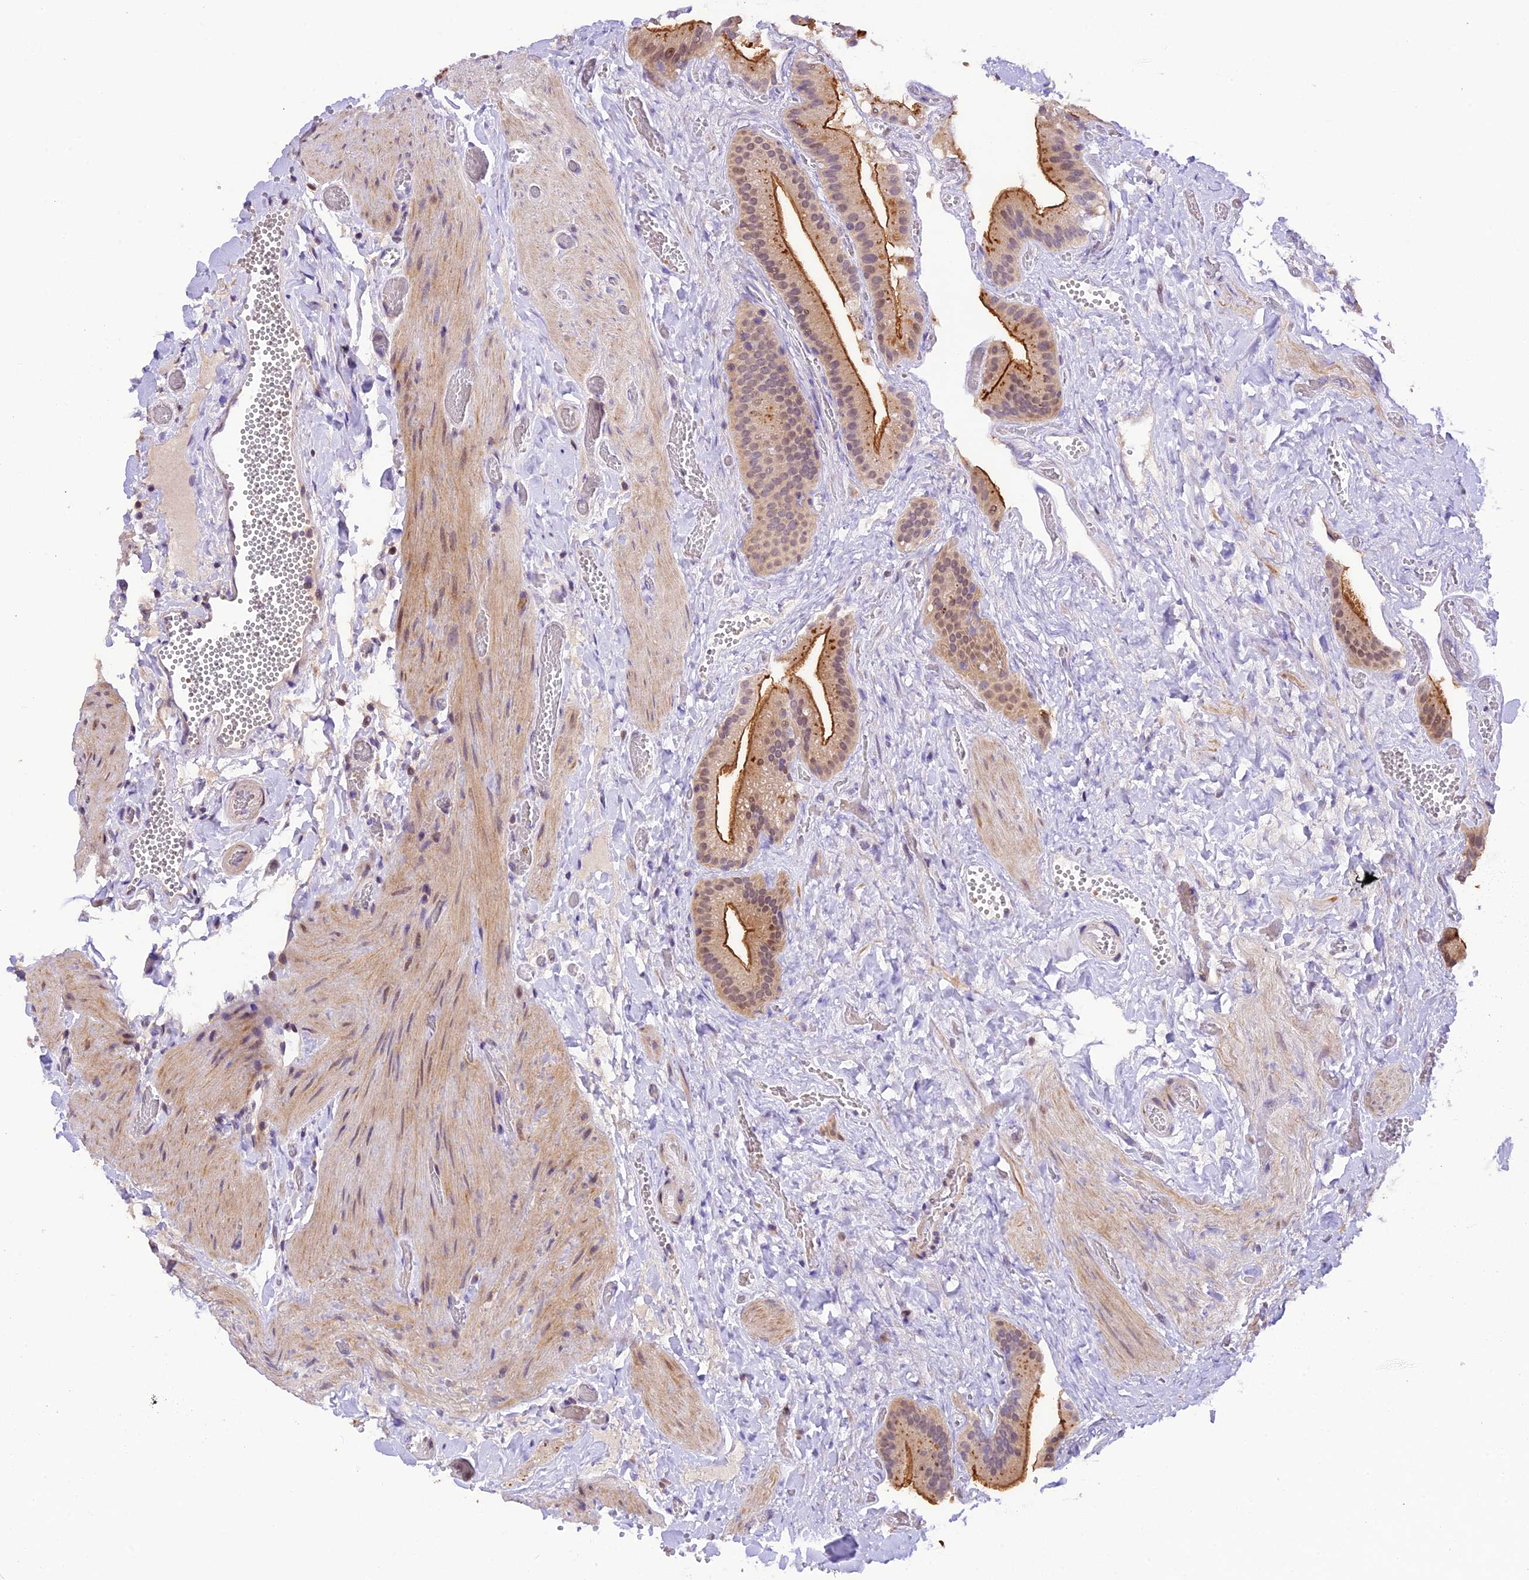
{"staining": {"intensity": "strong", "quantity": "25%-75%", "location": "cytoplasmic/membranous"}, "tissue": "gallbladder", "cell_type": "Glandular cells", "image_type": "normal", "snomed": [{"axis": "morphology", "description": "Normal tissue, NOS"}, {"axis": "topography", "description": "Gallbladder"}], "caption": "Glandular cells reveal high levels of strong cytoplasmic/membranous staining in approximately 25%-75% of cells in benign gallbladder.", "gene": "DGKH", "patient": {"sex": "female", "age": 64}}